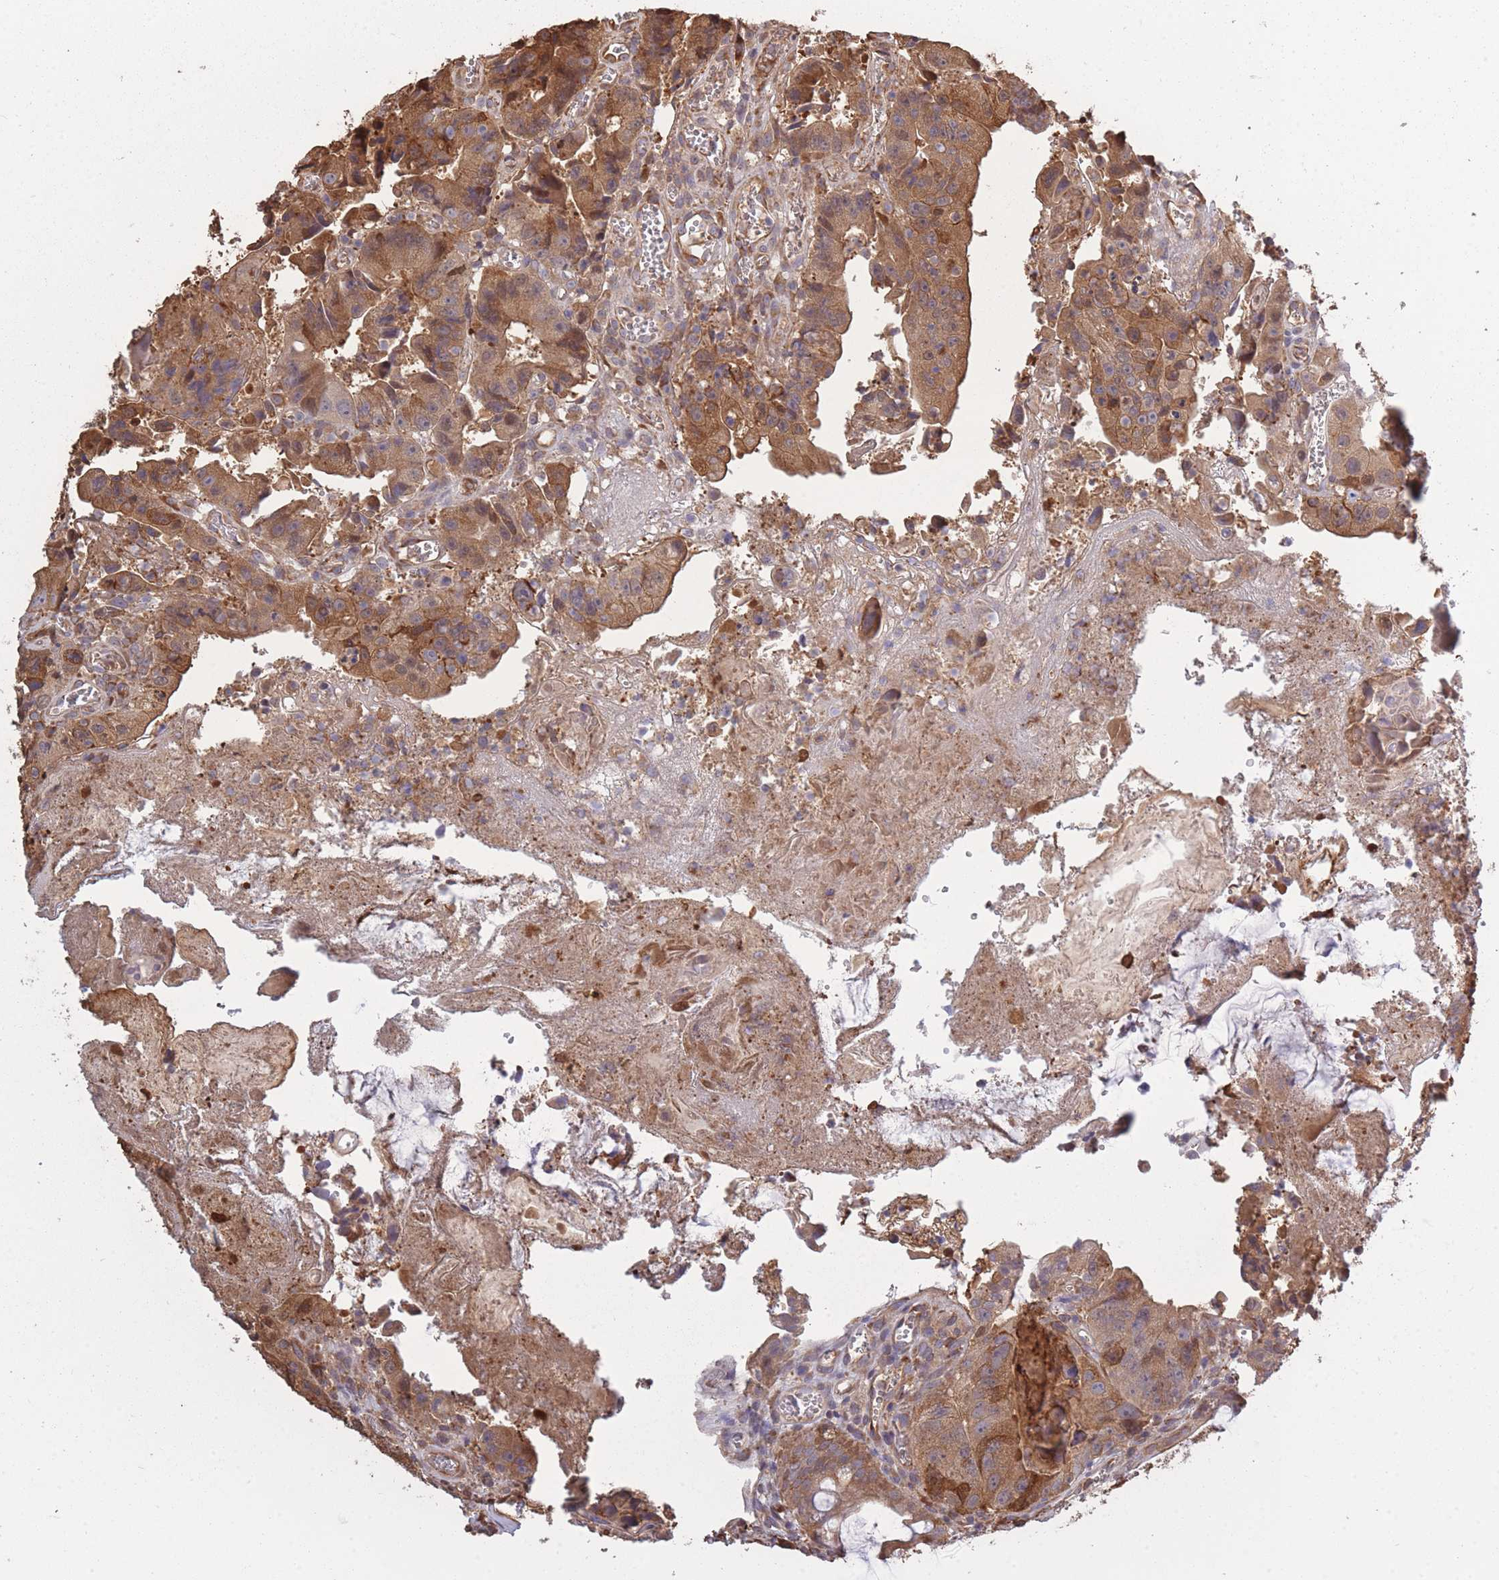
{"staining": {"intensity": "moderate", "quantity": ">75%", "location": "cytoplasmic/membranous"}, "tissue": "colorectal cancer", "cell_type": "Tumor cells", "image_type": "cancer", "snomed": [{"axis": "morphology", "description": "Adenocarcinoma, NOS"}, {"axis": "topography", "description": "Colon"}], "caption": "Adenocarcinoma (colorectal) was stained to show a protein in brown. There is medium levels of moderate cytoplasmic/membranous staining in about >75% of tumor cells. The staining is performed using DAB (3,3'-diaminobenzidine) brown chromogen to label protein expression. The nuclei are counter-stained blue using hematoxylin.", "gene": "ARL13B", "patient": {"sex": "female", "age": 86}}